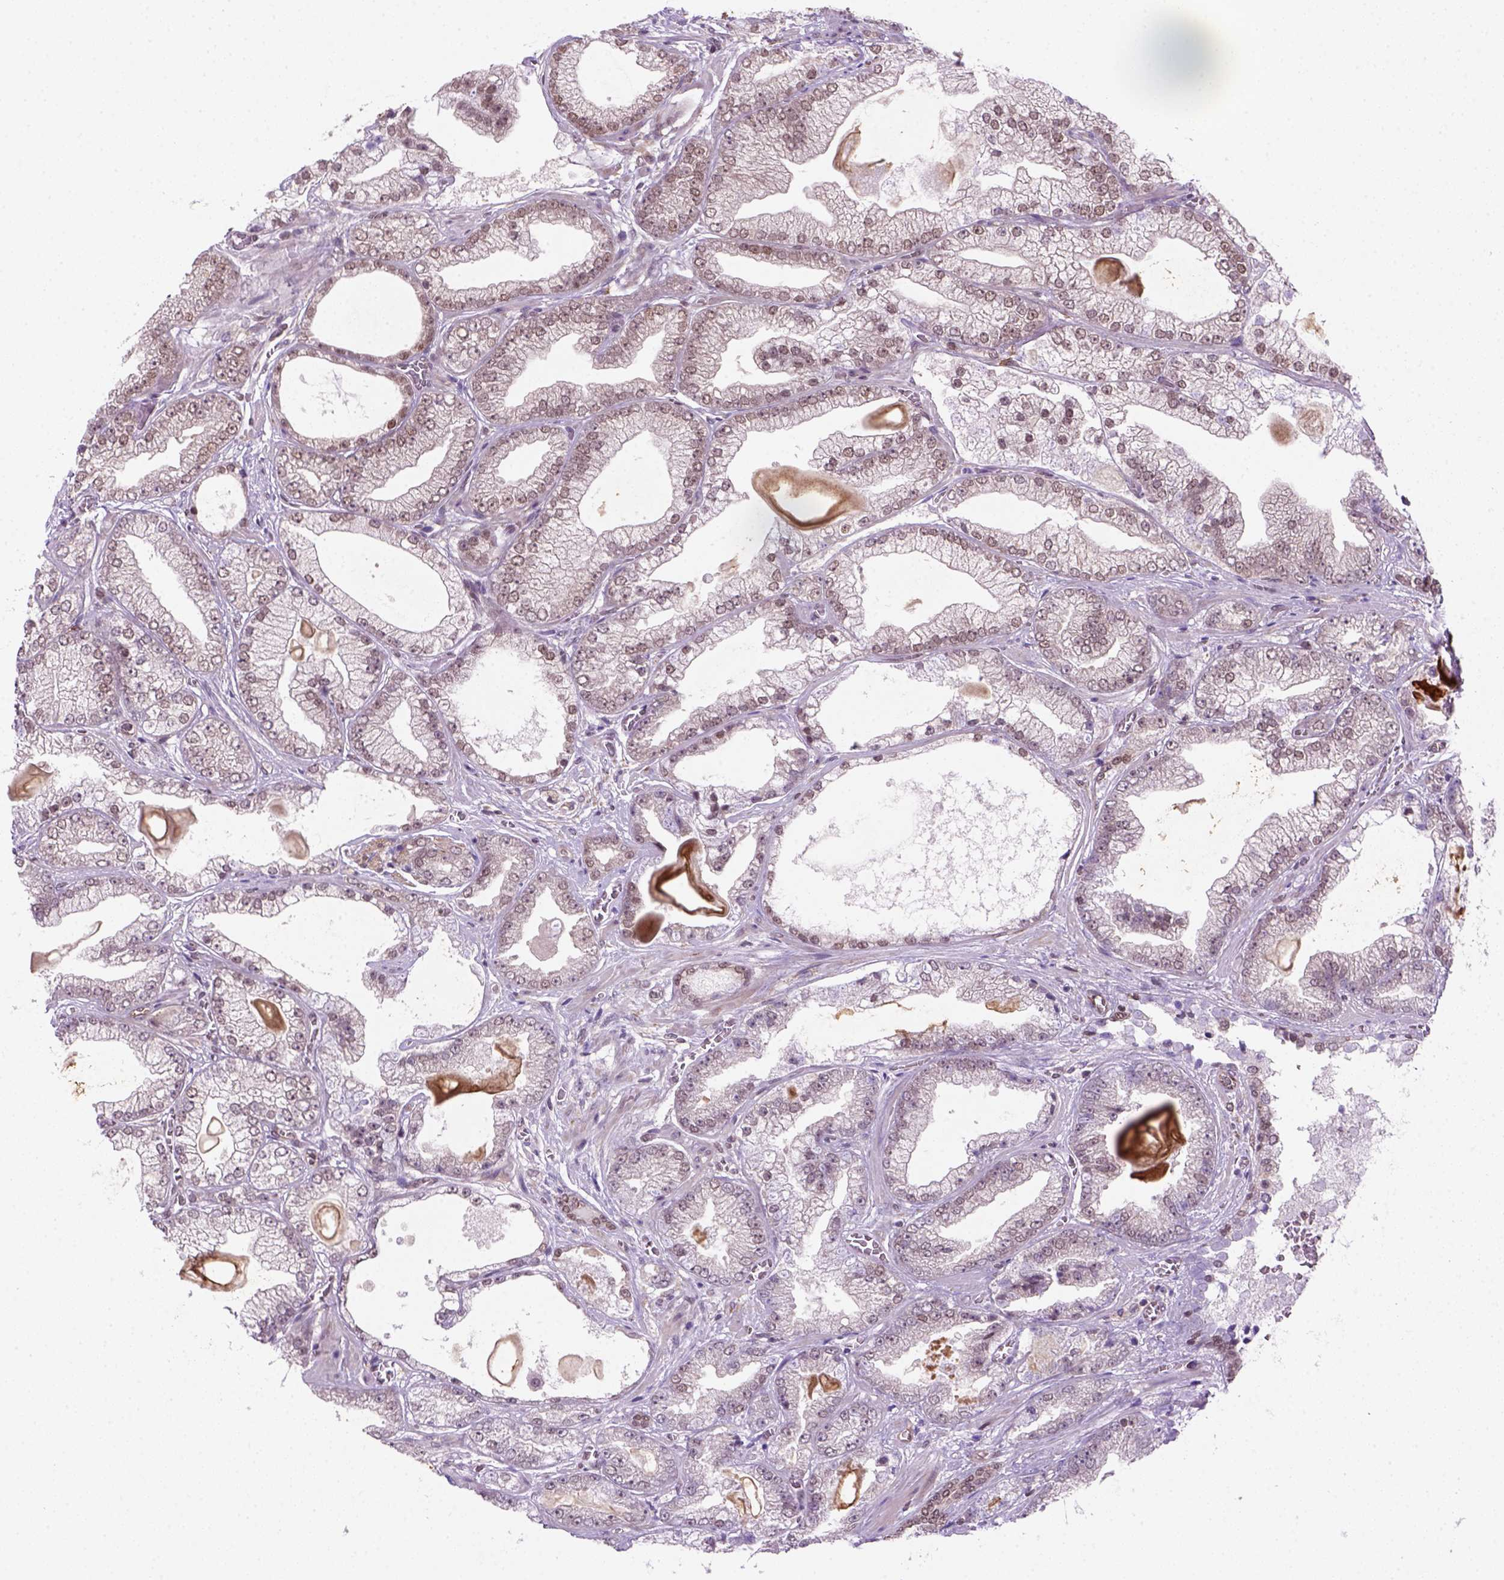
{"staining": {"intensity": "weak", "quantity": "25%-75%", "location": "nuclear"}, "tissue": "prostate cancer", "cell_type": "Tumor cells", "image_type": "cancer", "snomed": [{"axis": "morphology", "description": "Adenocarcinoma, Low grade"}, {"axis": "topography", "description": "Prostate"}], "caption": "Tumor cells show low levels of weak nuclear positivity in about 25%-75% of cells in human prostate low-grade adenocarcinoma. Nuclei are stained in blue.", "gene": "MGMT", "patient": {"sex": "male", "age": 57}}